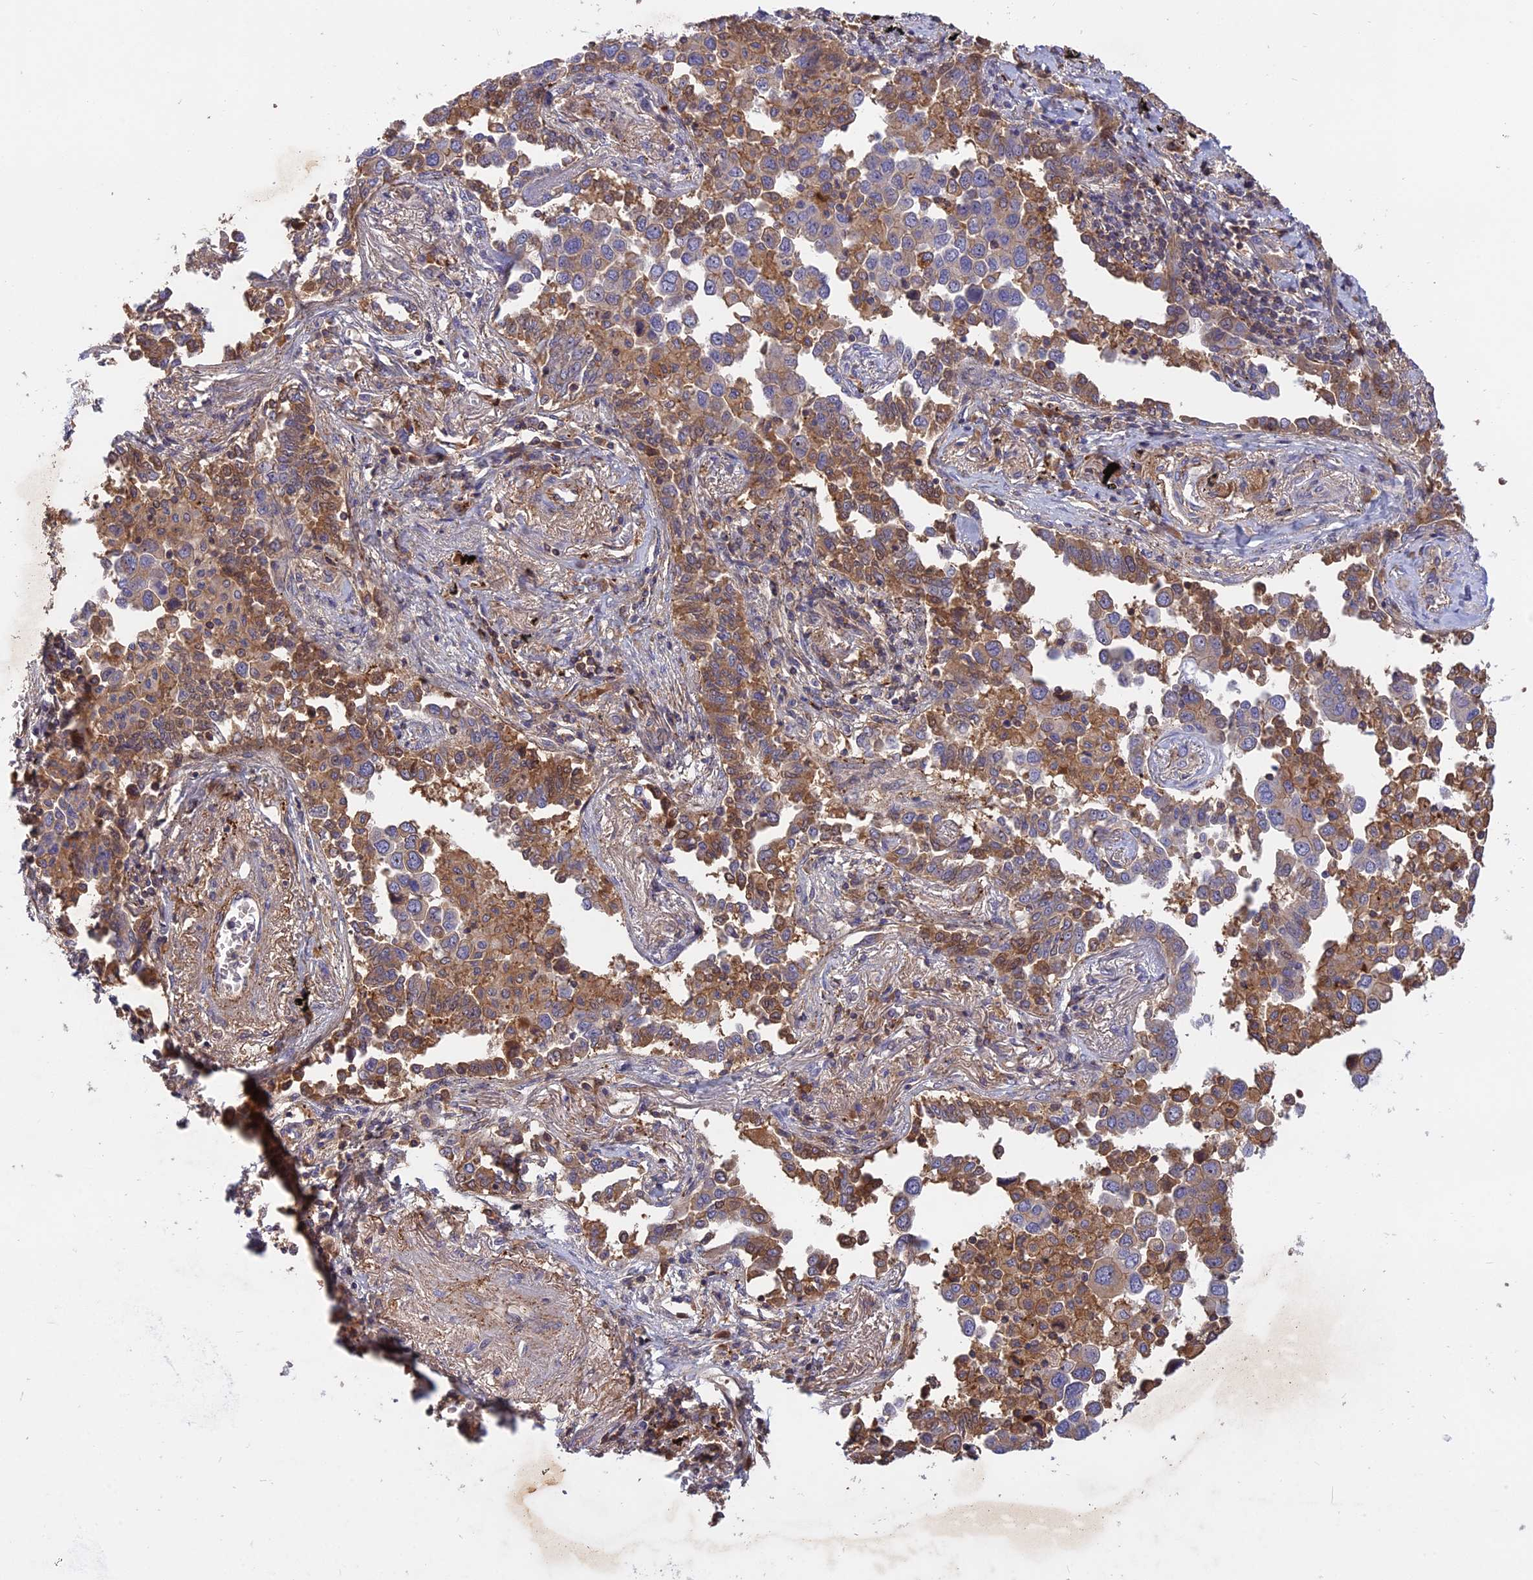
{"staining": {"intensity": "moderate", "quantity": "25%-75%", "location": "cytoplasmic/membranous"}, "tissue": "lung cancer", "cell_type": "Tumor cells", "image_type": "cancer", "snomed": [{"axis": "morphology", "description": "Adenocarcinoma, NOS"}, {"axis": "topography", "description": "Lung"}], "caption": "This micrograph shows immunohistochemistry (IHC) staining of human lung cancer, with medium moderate cytoplasmic/membranous staining in about 25%-75% of tumor cells.", "gene": "ADO", "patient": {"sex": "male", "age": 67}}